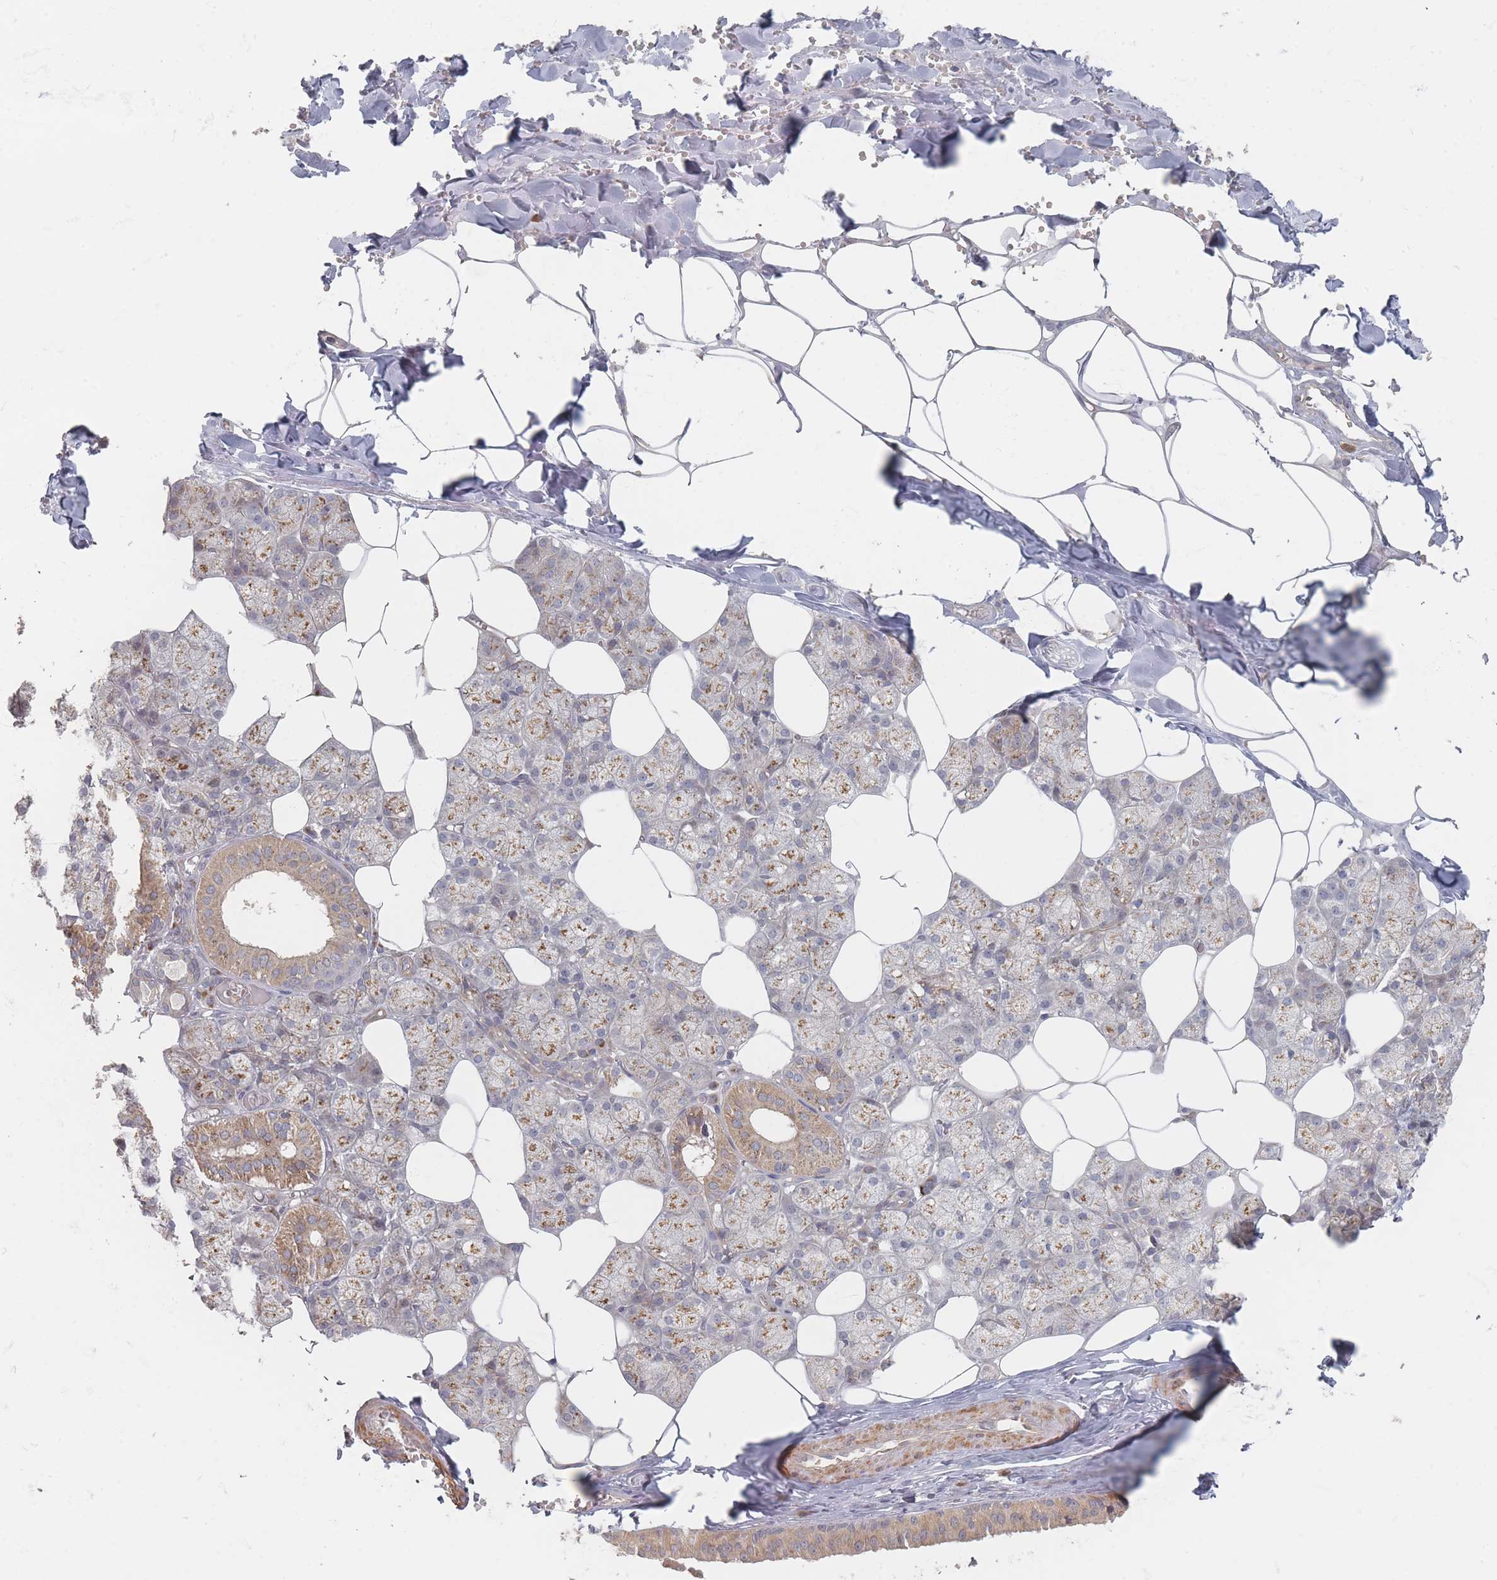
{"staining": {"intensity": "moderate", "quantity": "25%-75%", "location": "cytoplasmic/membranous"}, "tissue": "salivary gland", "cell_type": "Glandular cells", "image_type": "normal", "snomed": [{"axis": "morphology", "description": "Normal tissue, NOS"}, {"axis": "topography", "description": "Salivary gland"}], "caption": "Human salivary gland stained with a protein marker demonstrates moderate staining in glandular cells.", "gene": "GLE1", "patient": {"sex": "male", "age": 62}}